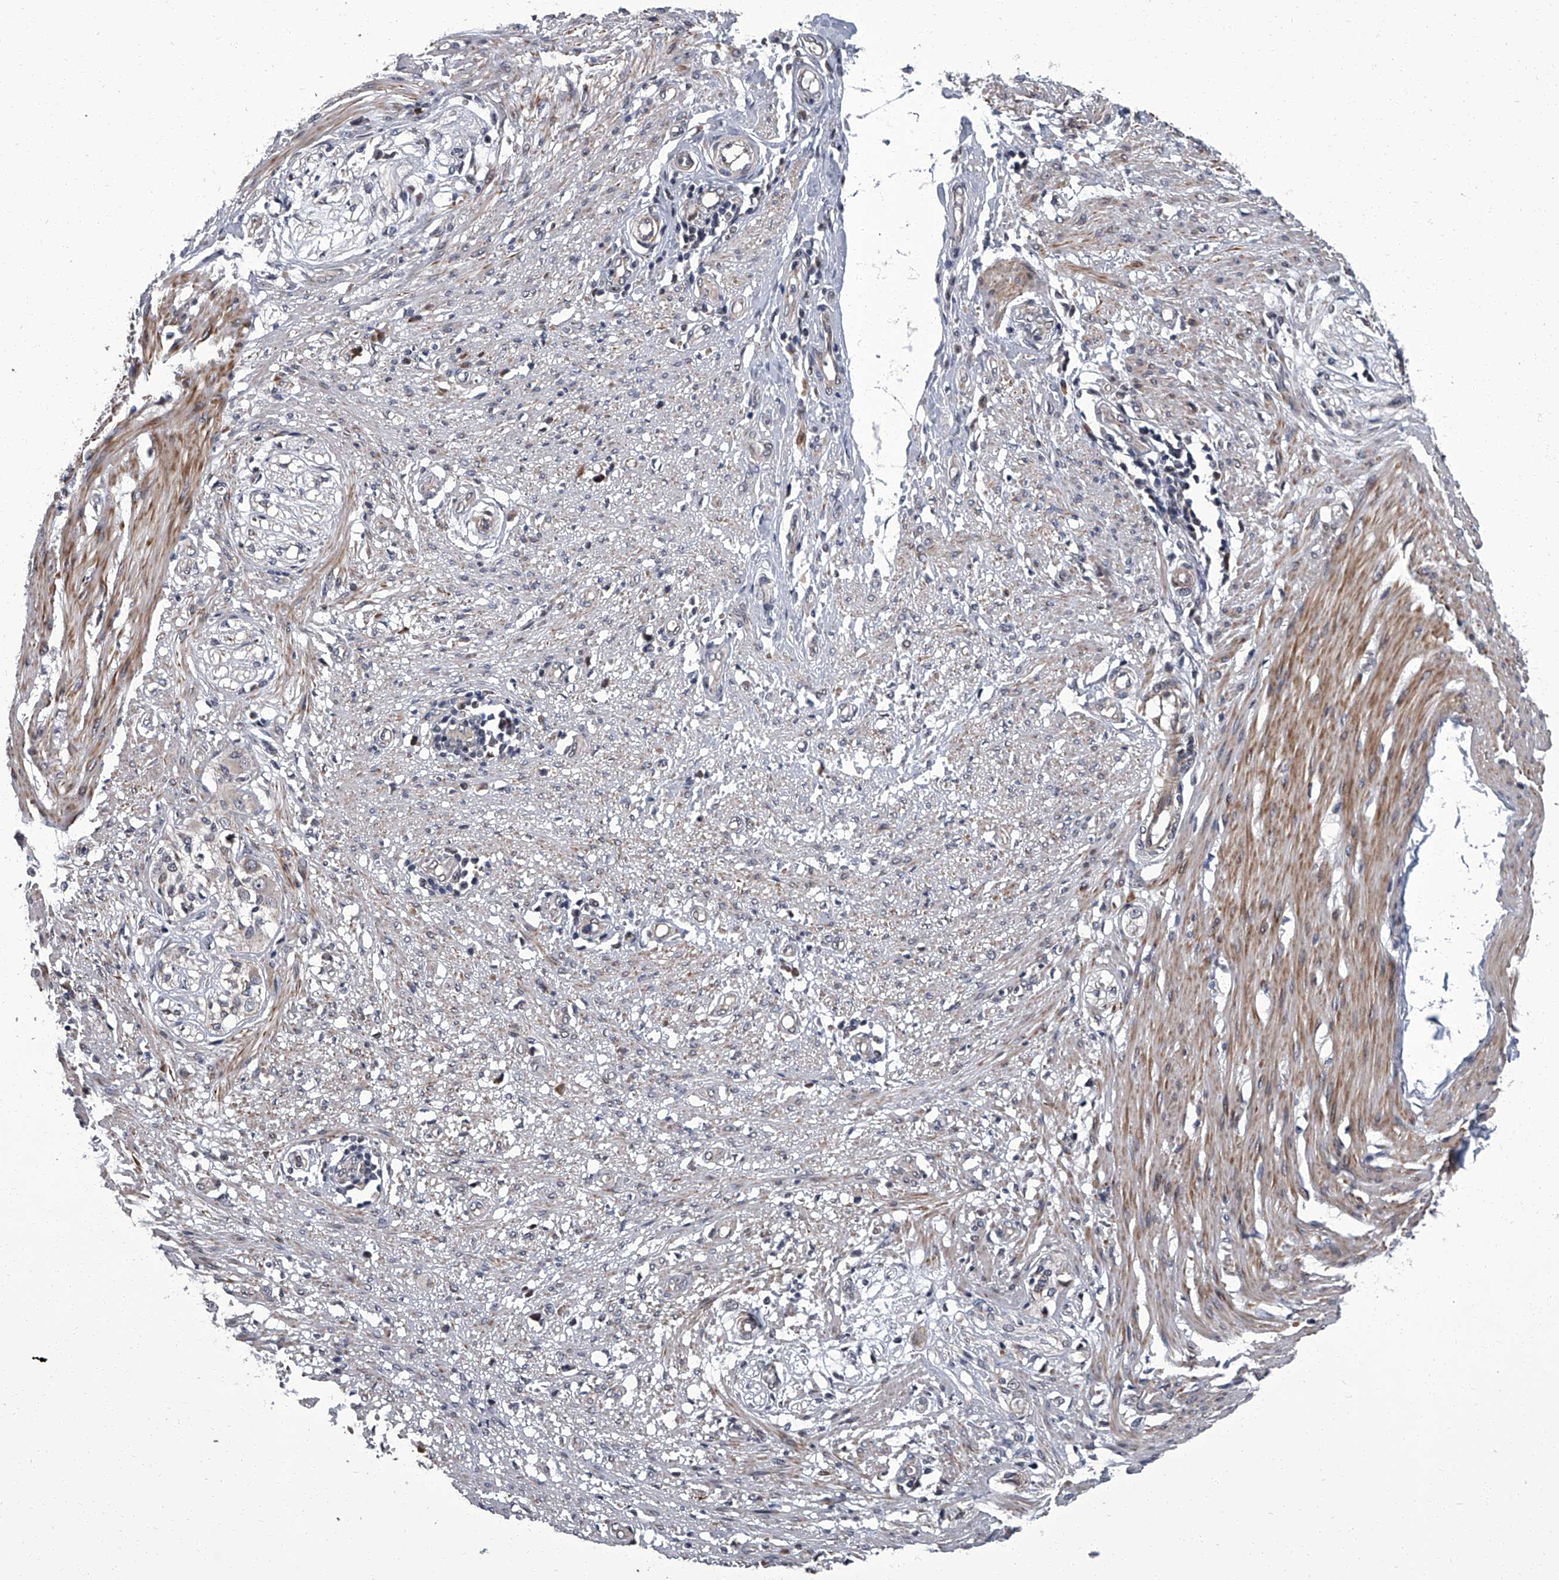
{"staining": {"intensity": "moderate", "quantity": "25%-75%", "location": "cytoplasmic/membranous"}, "tissue": "smooth muscle", "cell_type": "Smooth muscle cells", "image_type": "normal", "snomed": [{"axis": "morphology", "description": "Normal tissue, NOS"}, {"axis": "morphology", "description": "Adenocarcinoma, NOS"}, {"axis": "topography", "description": "Colon"}, {"axis": "topography", "description": "Peripheral nerve tissue"}], "caption": "Immunohistochemistry (IHC) of benign smooth muscle shows medium levels of moderate cytoplasmic/membranous positivity in approximately 25%-75% of smooth muscle cells. The protein of interest is shown in brown color, while the nuclei are stained blue.", "gene": "ZNF274", "patient": {"sex": "male", "age": 14}}